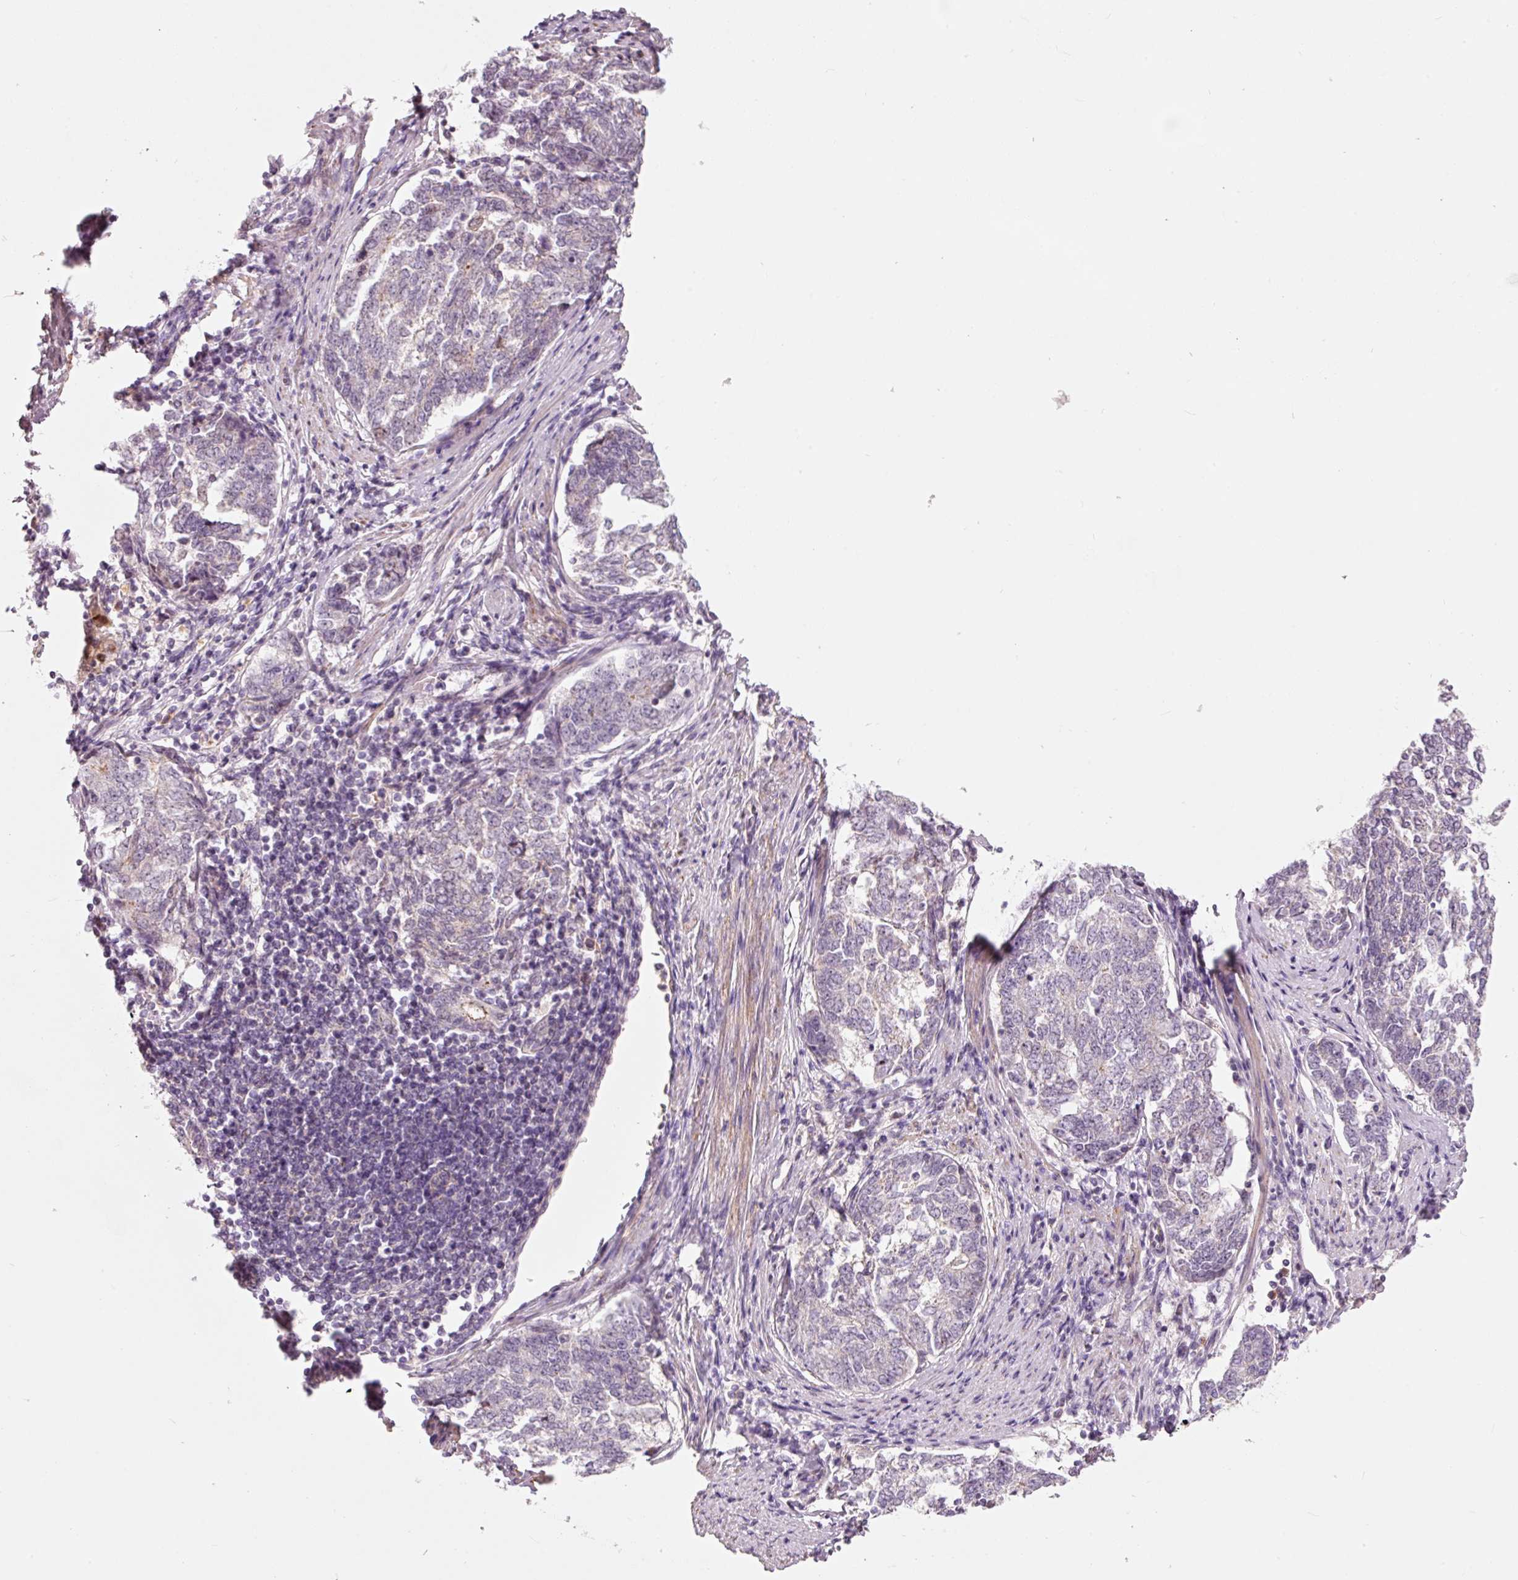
{"staining": {"intensity": "negative", "quantity": "none", "location": "none"}, "tissue": "endometrial cancer", "cell_type": "Tumor cells", "image_type": "cancer", "snomed": [{"axis": "morphology", "description": "Adenocarcinoma, NOS"}, {"axis": "topography", "description": "Endometrium"}], "caption": "Micrograph shows no significant protein staining in tumor cells of adenocarcinoma (endometrial).", "gene": "DAPP1", "patient": {"sex": "female", "age": 80}}